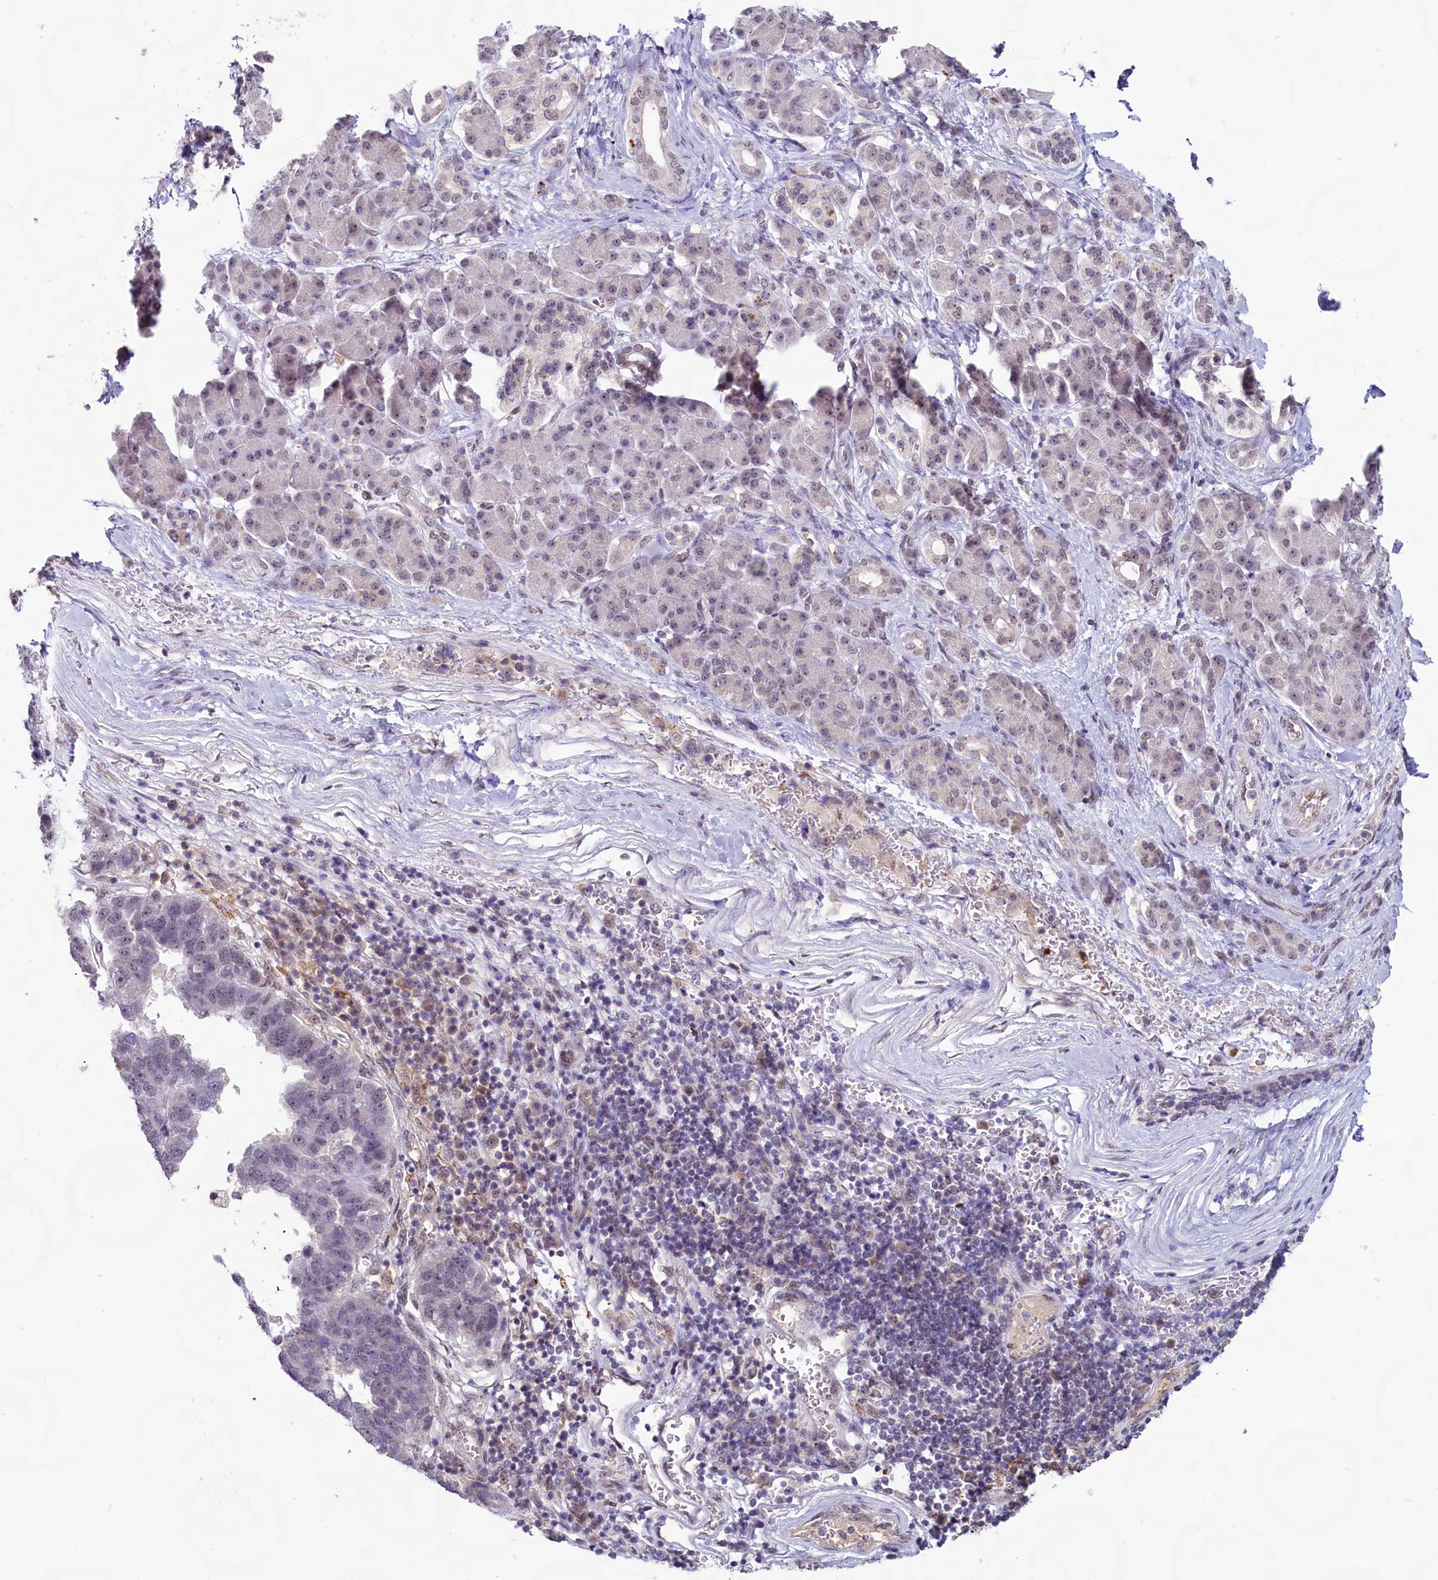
{"staining": {"intensity": "negative", "quantity": "none", "location": "none"}, "tissue": "pancreatic cancer", "cell_type": "Tumor cells", "image_type": "cancer", "snomed": [{"axis": "morphology", "description": "Adenocarcinoma, NOS"}, {"axis": "topography", "description": "Pancreas"}], "caption": "The histopathology image reveals no staining of tumor cells in pancreatic cancer (adenocarcinoma).", "gene": "C1D", "patient": {"sex": "female", "age": 61}}